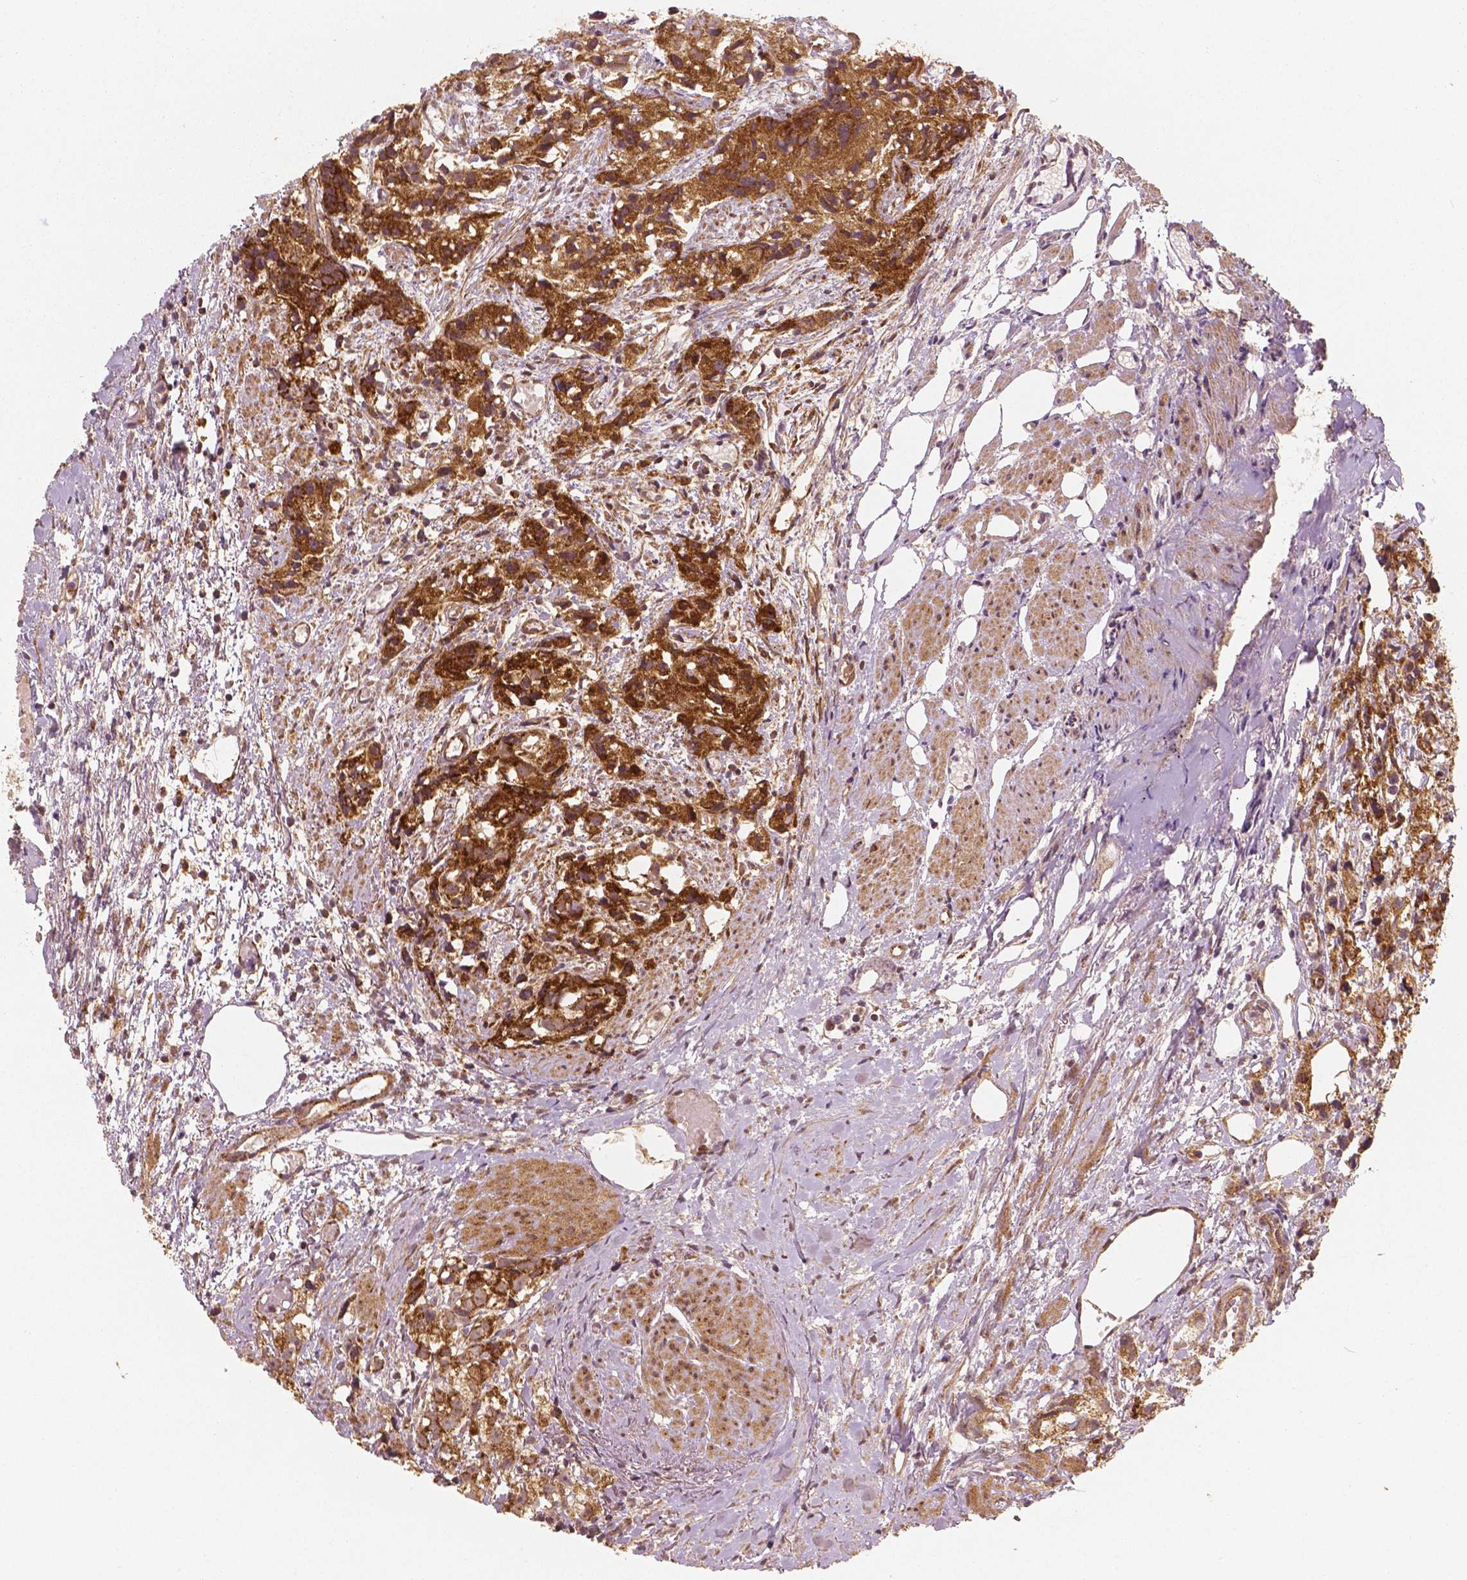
{"staining": {"intensity": "strong", "quantity": ">75%", "location": "cytoplasmic/membranous"}, "tissue": "prostate cancer", "cell_type": "Tumor cells", "image_type": "cancer", "snomed": [{"axis": "morphology", "description": "Adenocarcinoma, High grade"}, {"axis": "topography", "description": "Prostate"}], "caption": "Strong cytoplasmic/membranous protein positivity is appreciated in about >75% of tumor cells in prostate cancer (high-grade adenocarcinoma).", "gene": "PGAM5", "patient": {"sex": "male", "age": 68}}